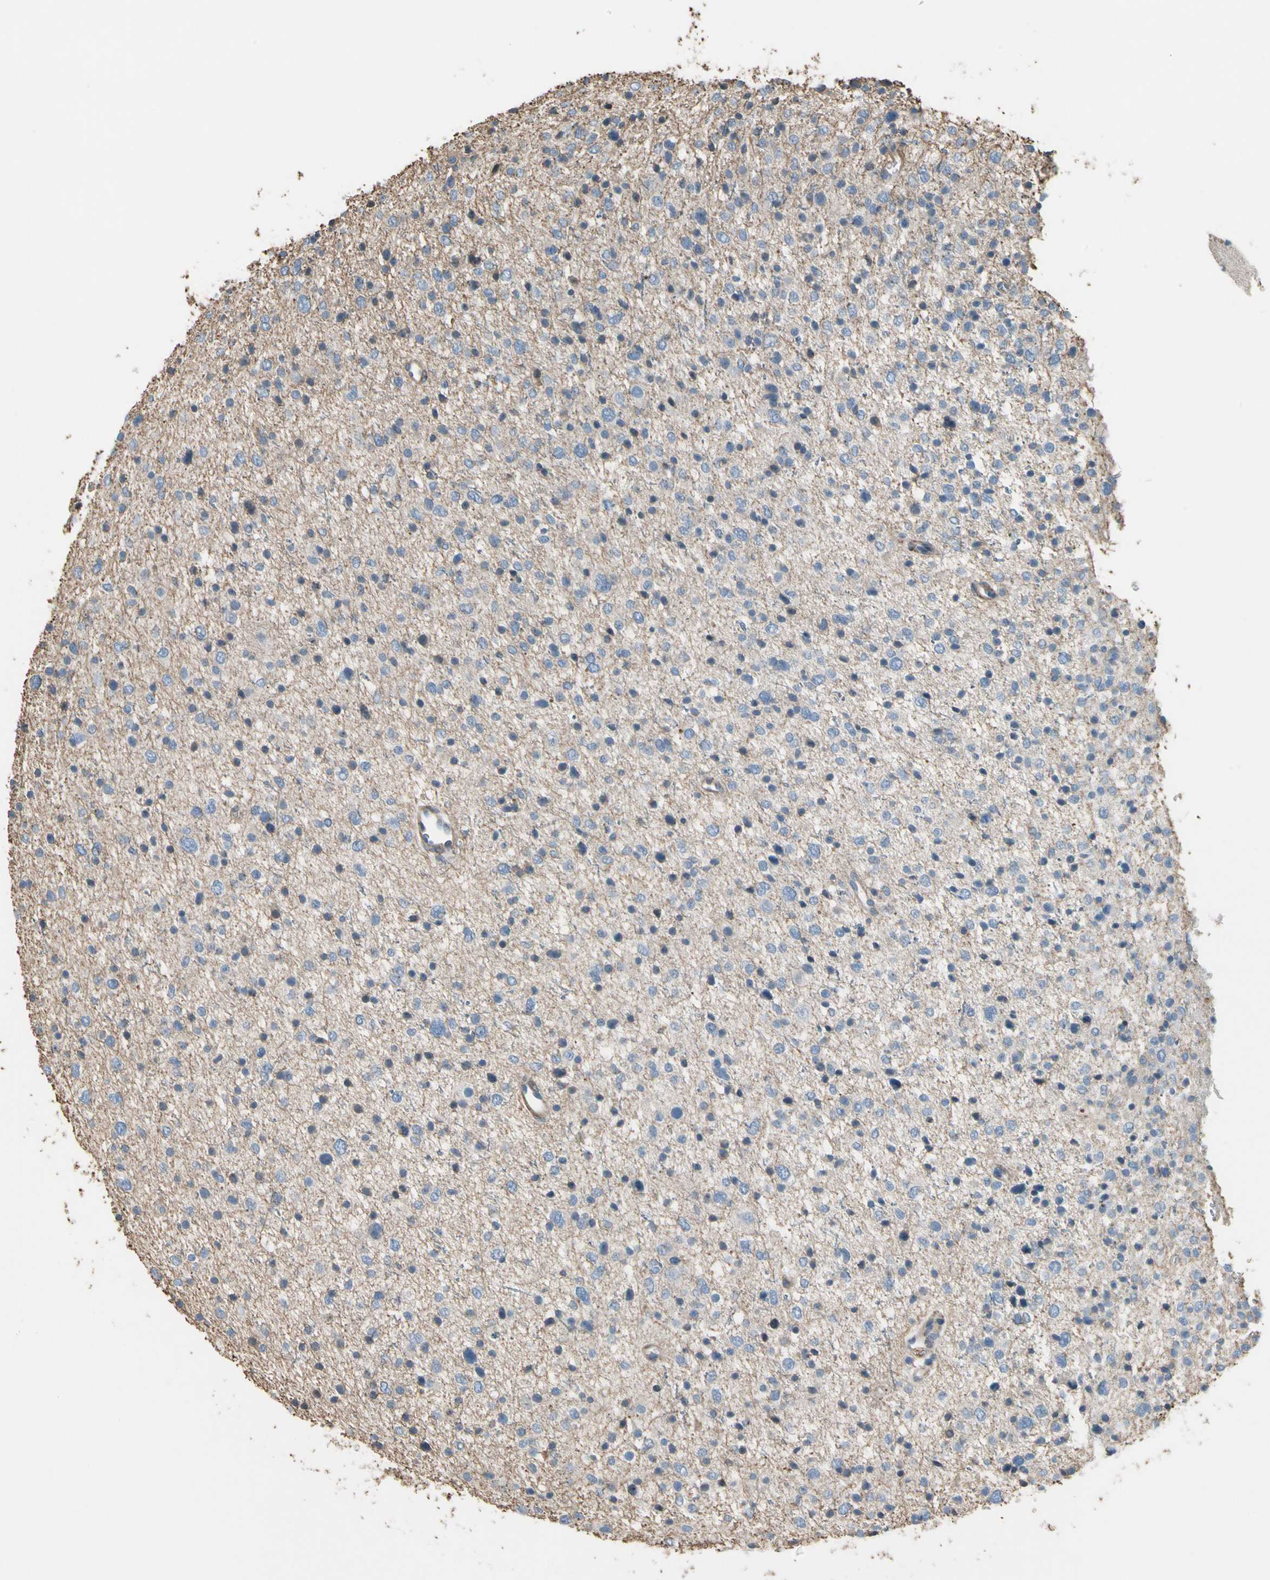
{"staining": {"intensity": "negative", "quantity": "none", "location": "none"}, "tissue": "glioma", "cell_type": "Tumor cells", "image_type": "cancer", "snomed": [{"axis": "morphology", "description": "Glioma, malignant, Low grade"}, {"axis": "topography", "description": "Brain"}], "caption": "This is a photomicrograph of IHC staining of malignant low-grade glioma, which shows no staining in tumor cells.", "gene": "PIGR", "patient": {"sex": "female", "age": 37}}